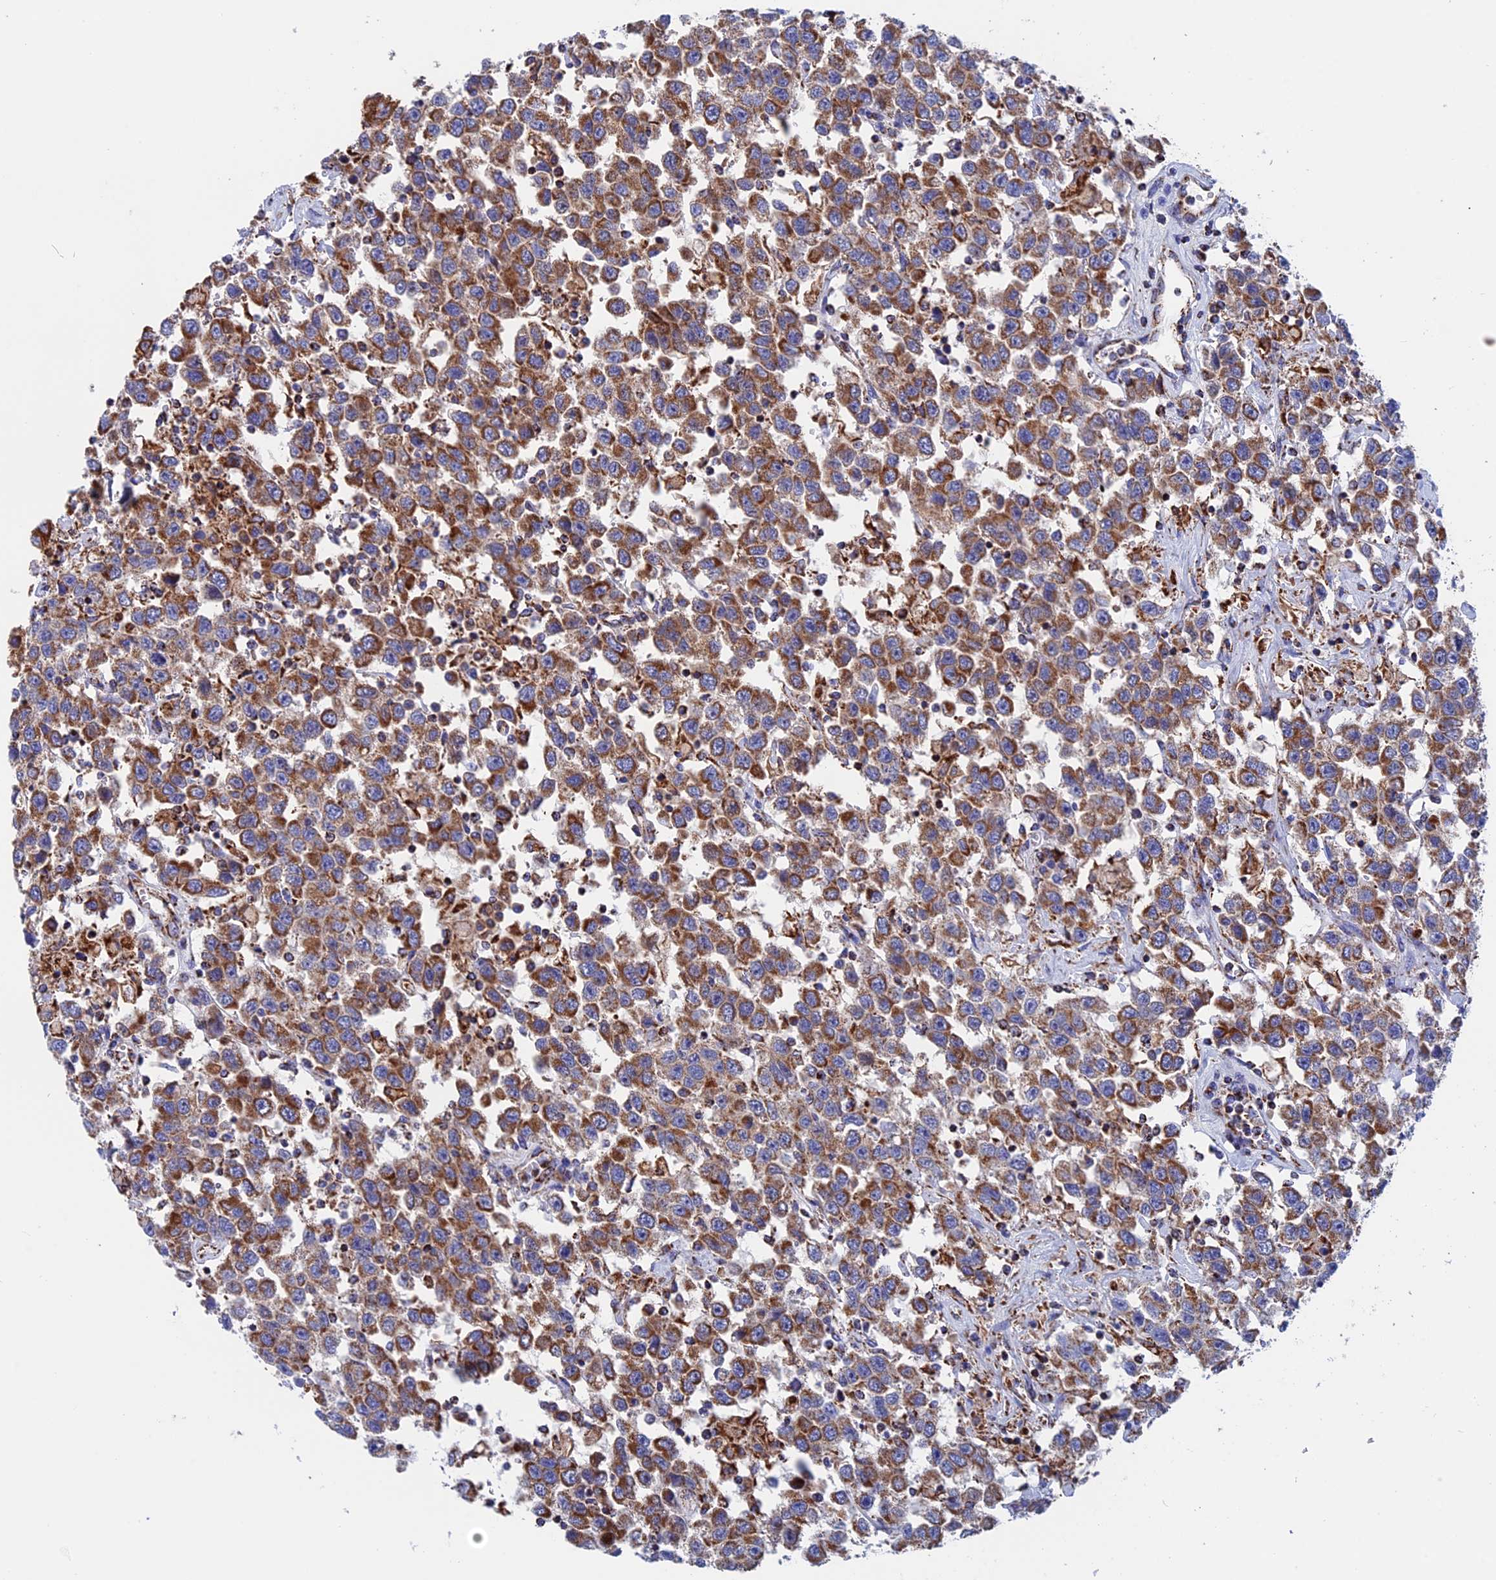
{"staining": {"intensity": "moderate", "quantity": ">75%", "location": "cytoplasmic/membranous"}, "tissue": "testis cancer", "cell_type": "Tumor cells", "image_type": "cancer", "snomed": [{"axis": "morphology", "description": "Seminoma, NOS"}, {"axis": "topography", "description": "Testis"}], "caption": "Immunohistochemical staining of human testis seminoma reveals moderate cytoplasmic/membranous protein positivity in approximately >75% of tumor cells. The staining was performed using DAB to visualize the protein expression in brown, while the nuclei were stained in blue with hematoxylin (Magnification: 20x).", "gene": "WDR83", "patient": {"sex": "male", "age": 41}}